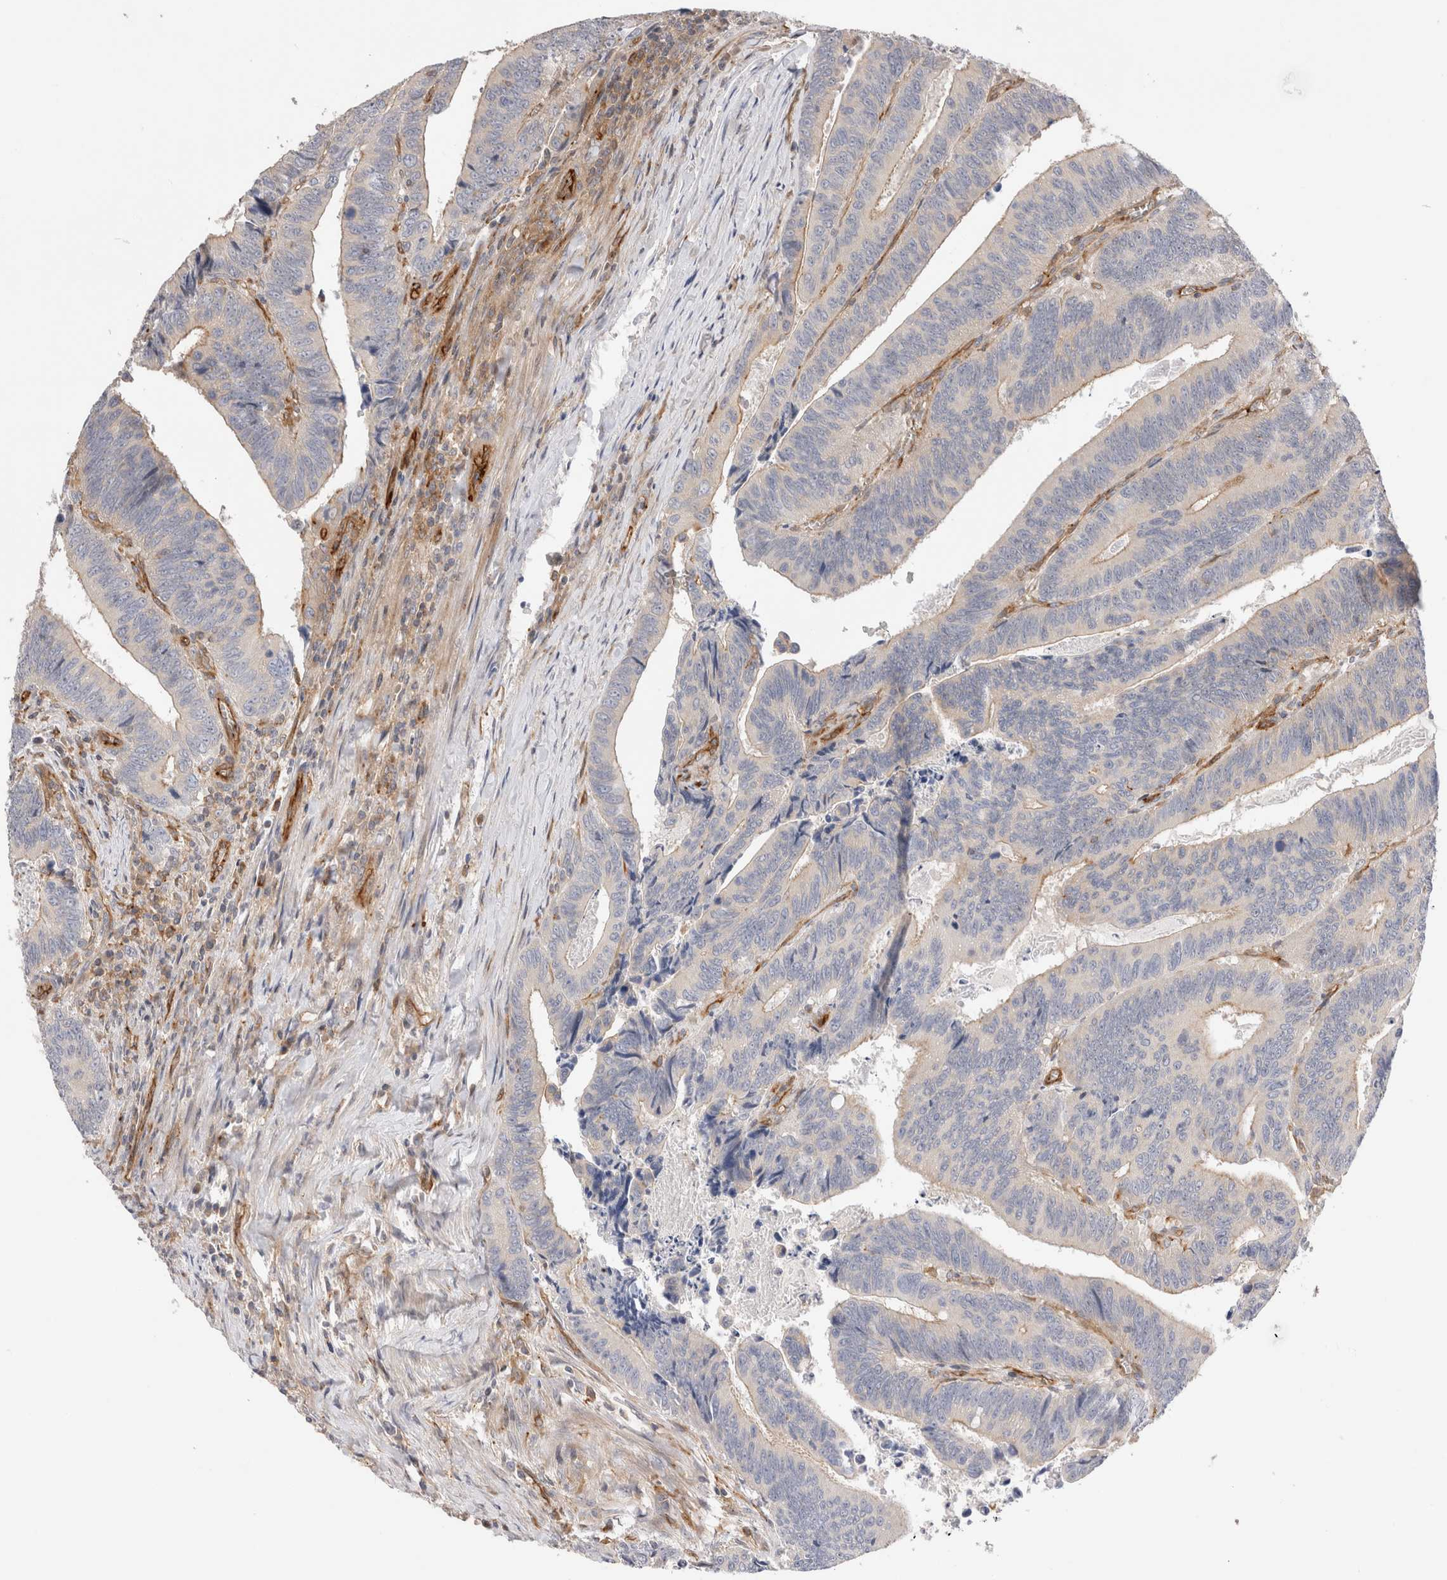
{"staining": {"intensity": "moderate", "quantity": "<25%", "location": "cytoplasmic/membranous"}, "tissue": "colorectal cancer", "cell_type": "Tumor cells", "image_type": "cancer", "snomed": [{"axis": "morphology", "description": "Inflammation, NOS"}, {"axis": "morphology", "description": "Adenocarcinoma, NOS"}, {"axis": "topography", "description": "Colon"}], "caption": "Moderate cytoplasmic/membranous protein staining is appreciated in approximately <25% of tumor cells in colorectal adenocarcinoma. (Brightfield microscopy of DAB IHC at high magnification).", "gene": "BNIP2", "patient": {"sex": "male", "age": 72}}